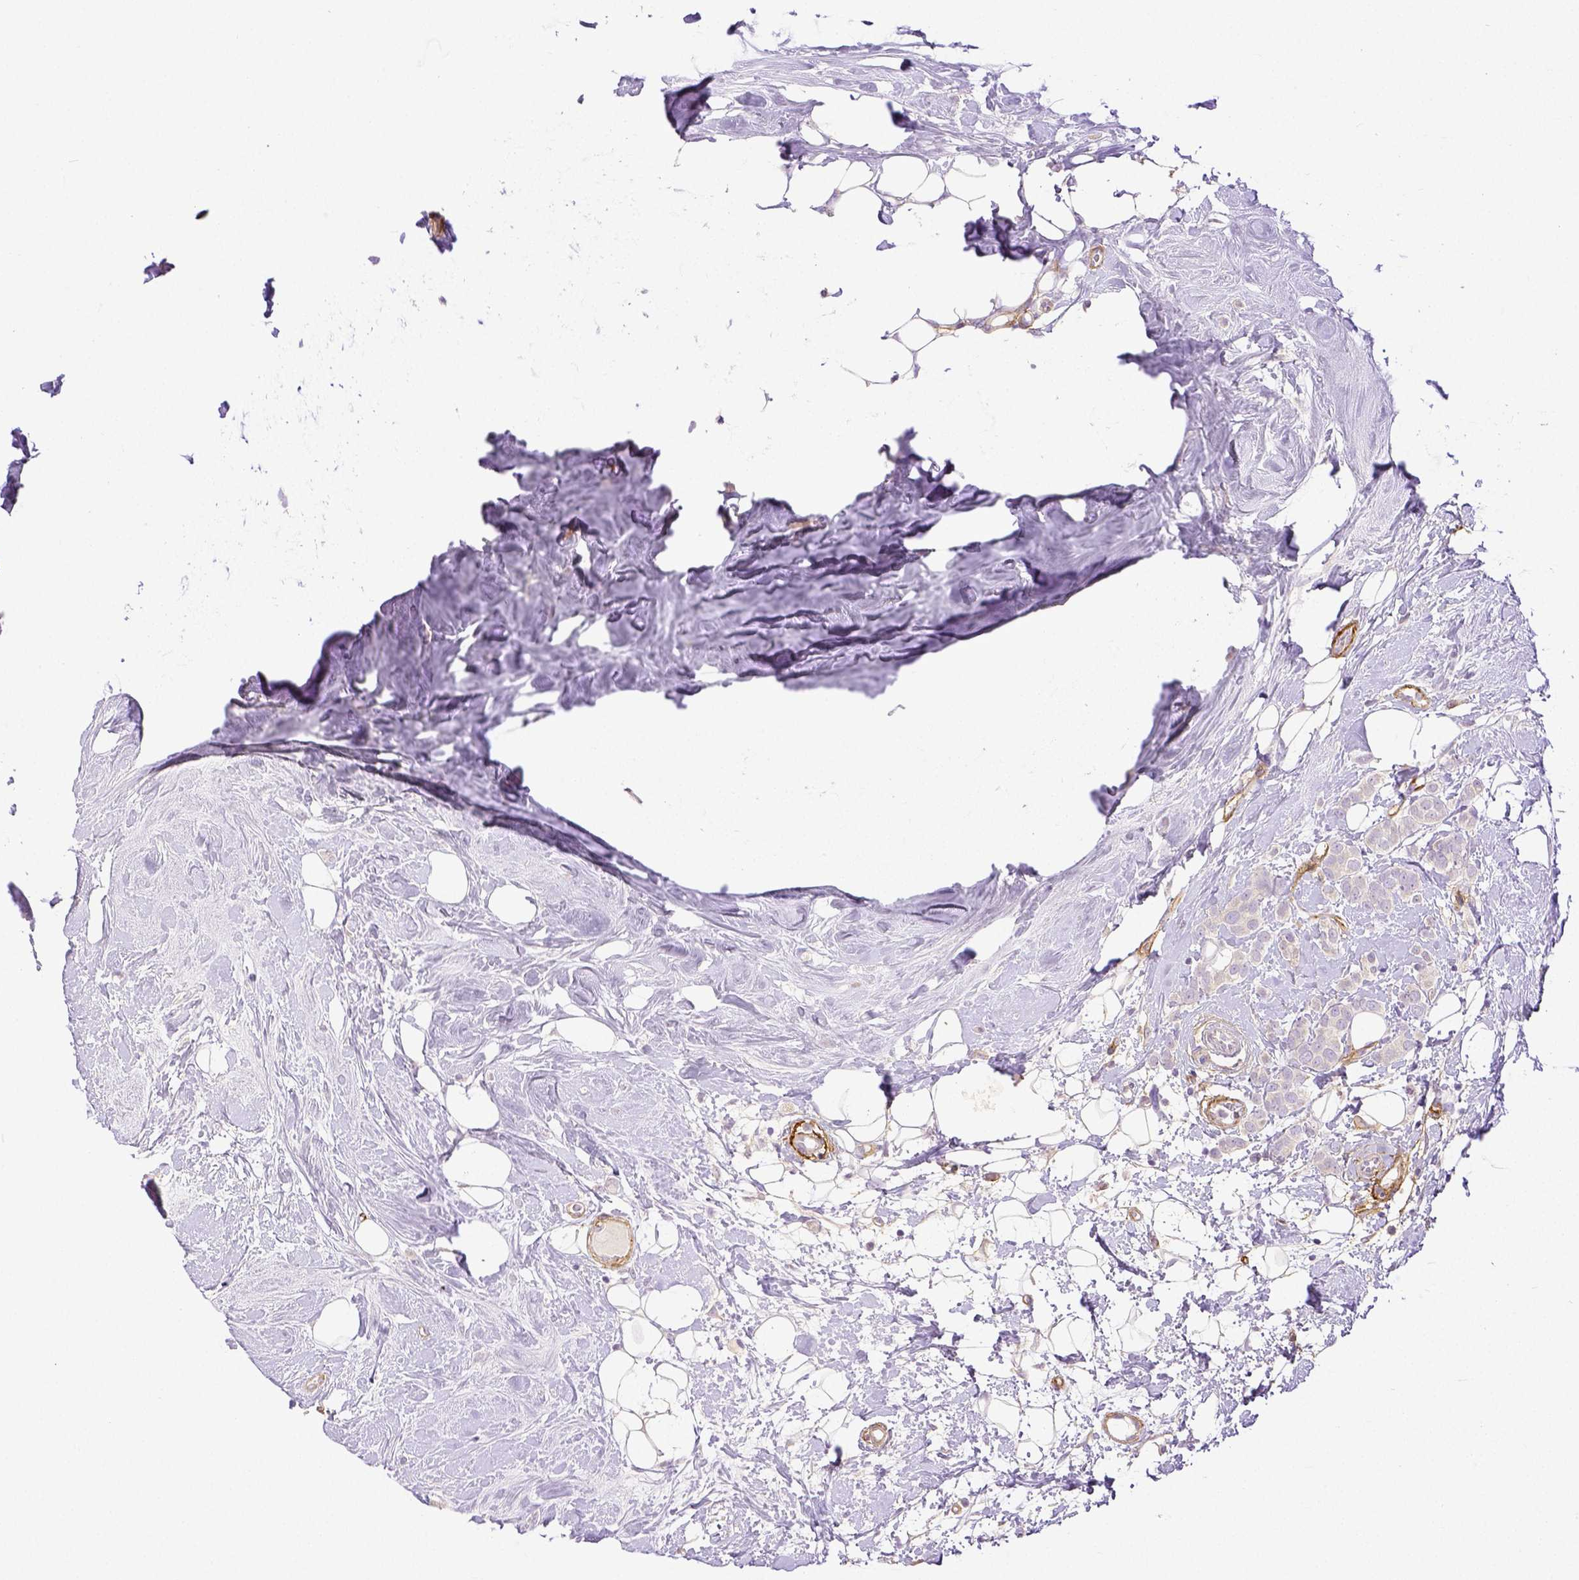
{"staining": {"intensity": "negative", "quantity": "none", "location": "none"}, "tissue": "breast cancer", "cell_type": "Tumor cells", "image_type": "cancer", "snomed": [{"axis": "morphology", "description": "Lobular carcinoma"}, {"axis": "topography", "description": "Breast"}], "caption": "Tumor cells are negative for protein expression in human breast cancer.", "gene": "THY1", "patient": {"sex": "female", "age": 49}}